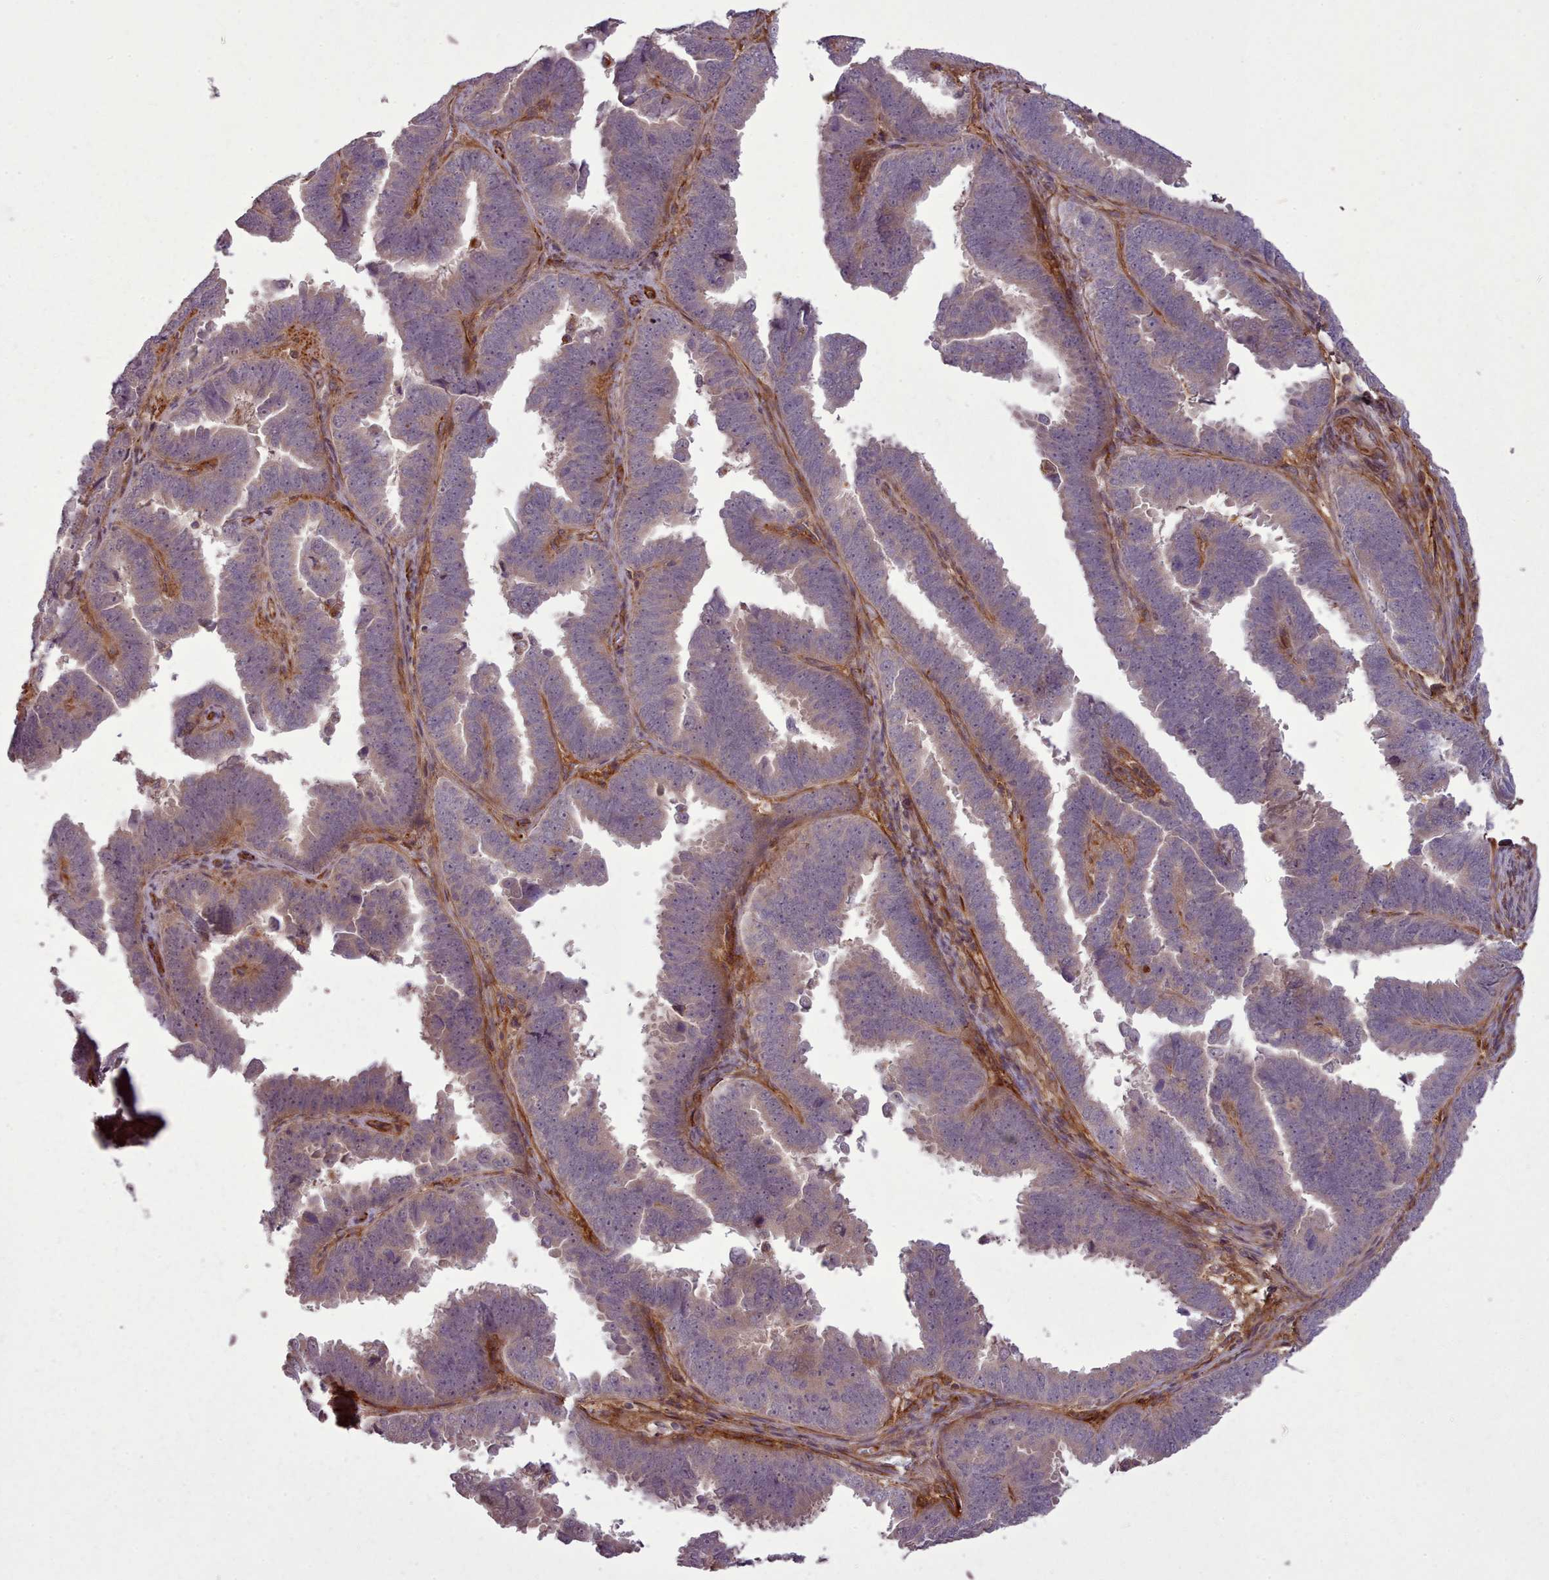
{"staining": {"intensity": "weak", "quantity": "25%-75%", "location": "cytoplasmic/membranous"}, "tissue": "endometrial cancer", "cell_type": "Tumor cells", "image_type": "cancer", "snomed": [{"axis": "morphology", "description": "Adenocarcinoma, NOS"}, {"axis": "topography", "description": "Endometrium"}], "caption": "Protein expression analysis of human endometrial cancer (adenocarcinoma) reveals weak cytoplasmic/membranous staining in about 25%-75% of tumor cells.", "gene": "GBGT1", "patient": {"sex": "female", "age": 75}}